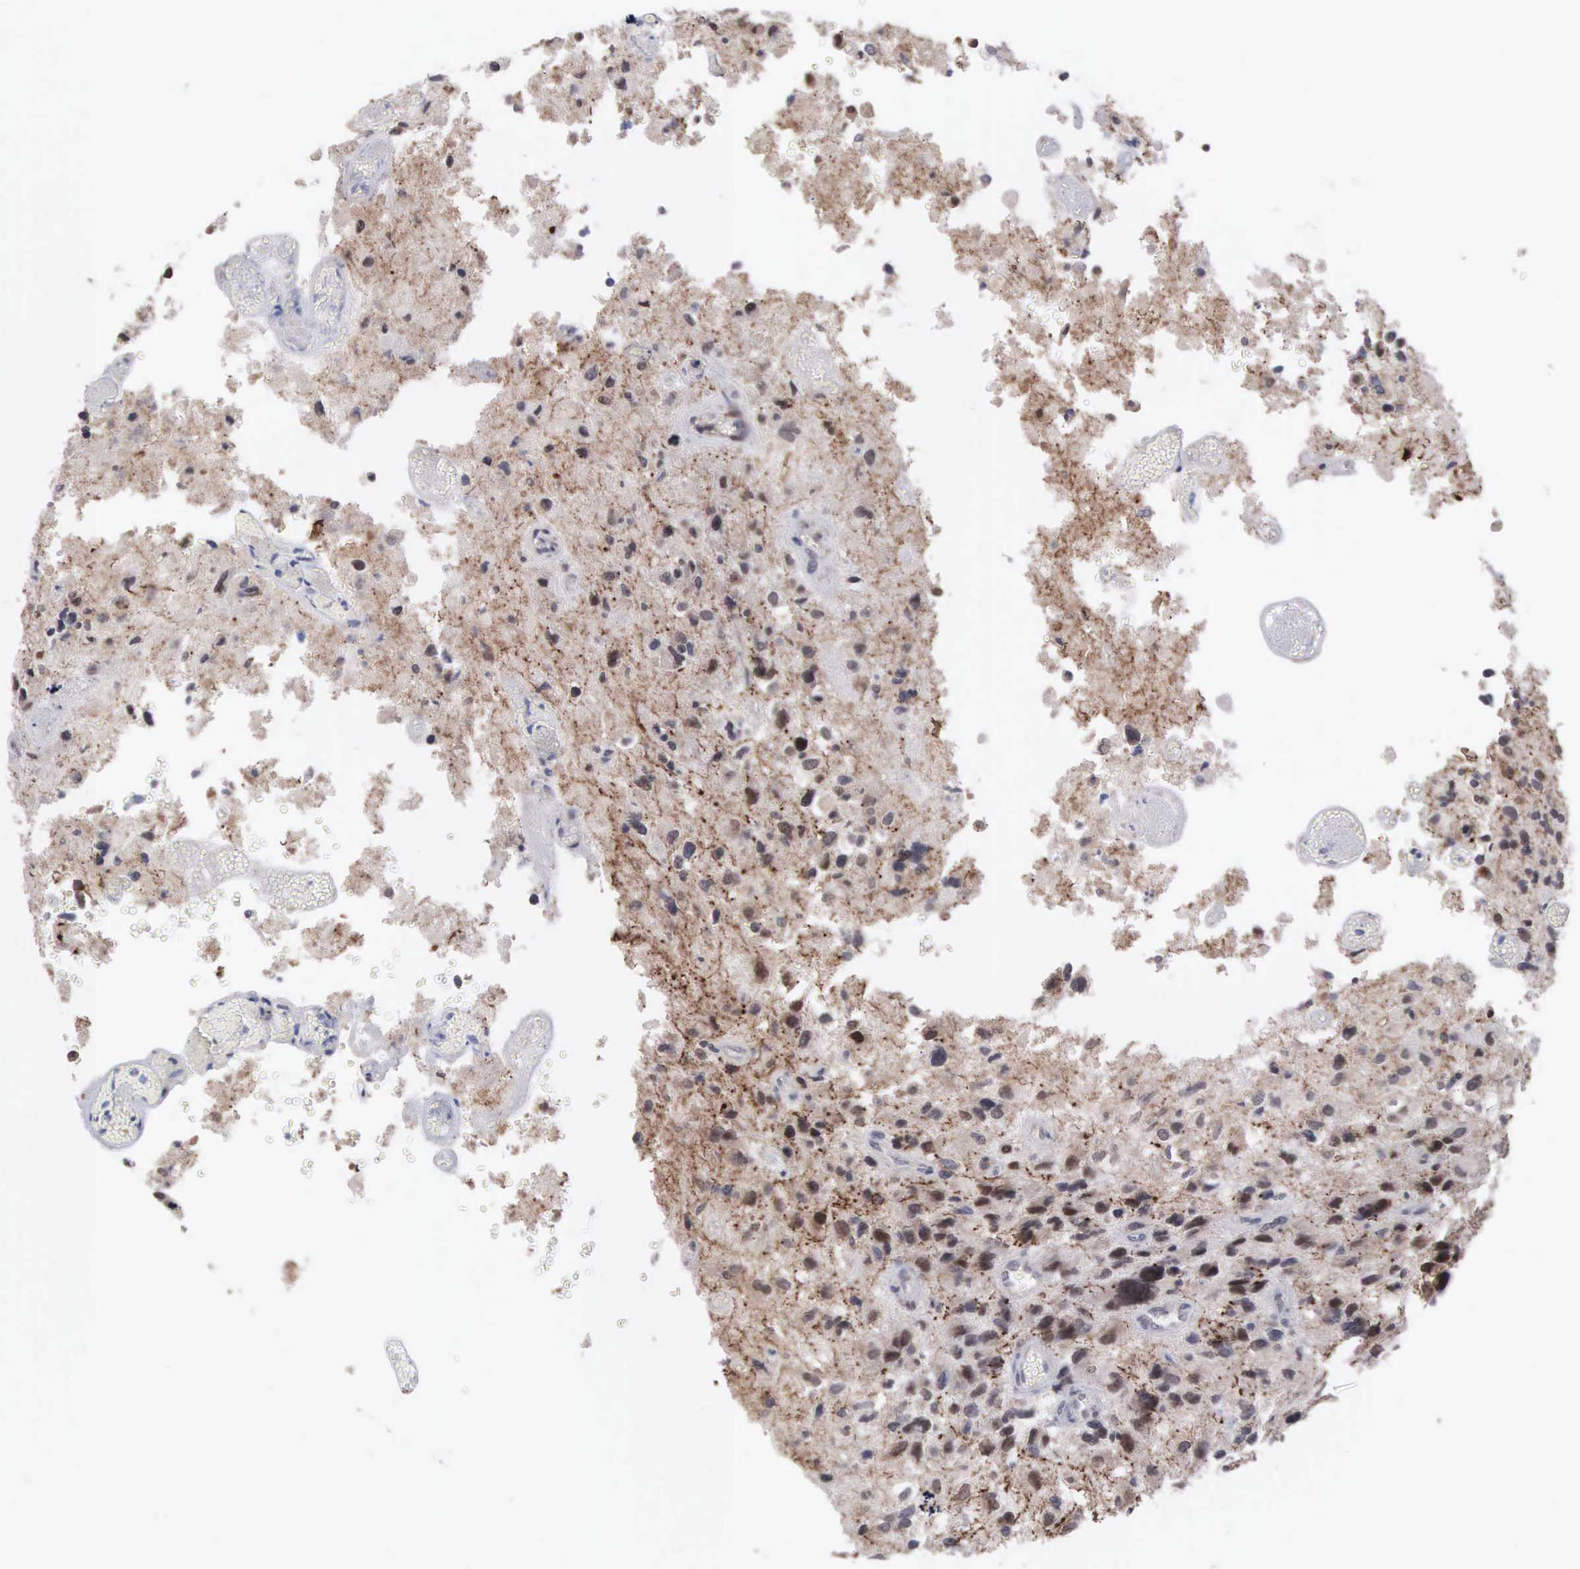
{"staining": {"intensity": "negative", "quantity": "none", "location": "none"}, "tissue": "glioma", "cell_type": "Tumor cells", "image_type": "cancer", "snomed": [{"axis": "morphology", "description": "Glioma, malignant, High grade"}, {"axis": "topography", "description": "Brain"}], "caption": "This is an IHC photomicrograph of glioma. There is no expression in tumor cells.", "gene": "ACOT4", "patient": {"sex": "male", "age": 69}}